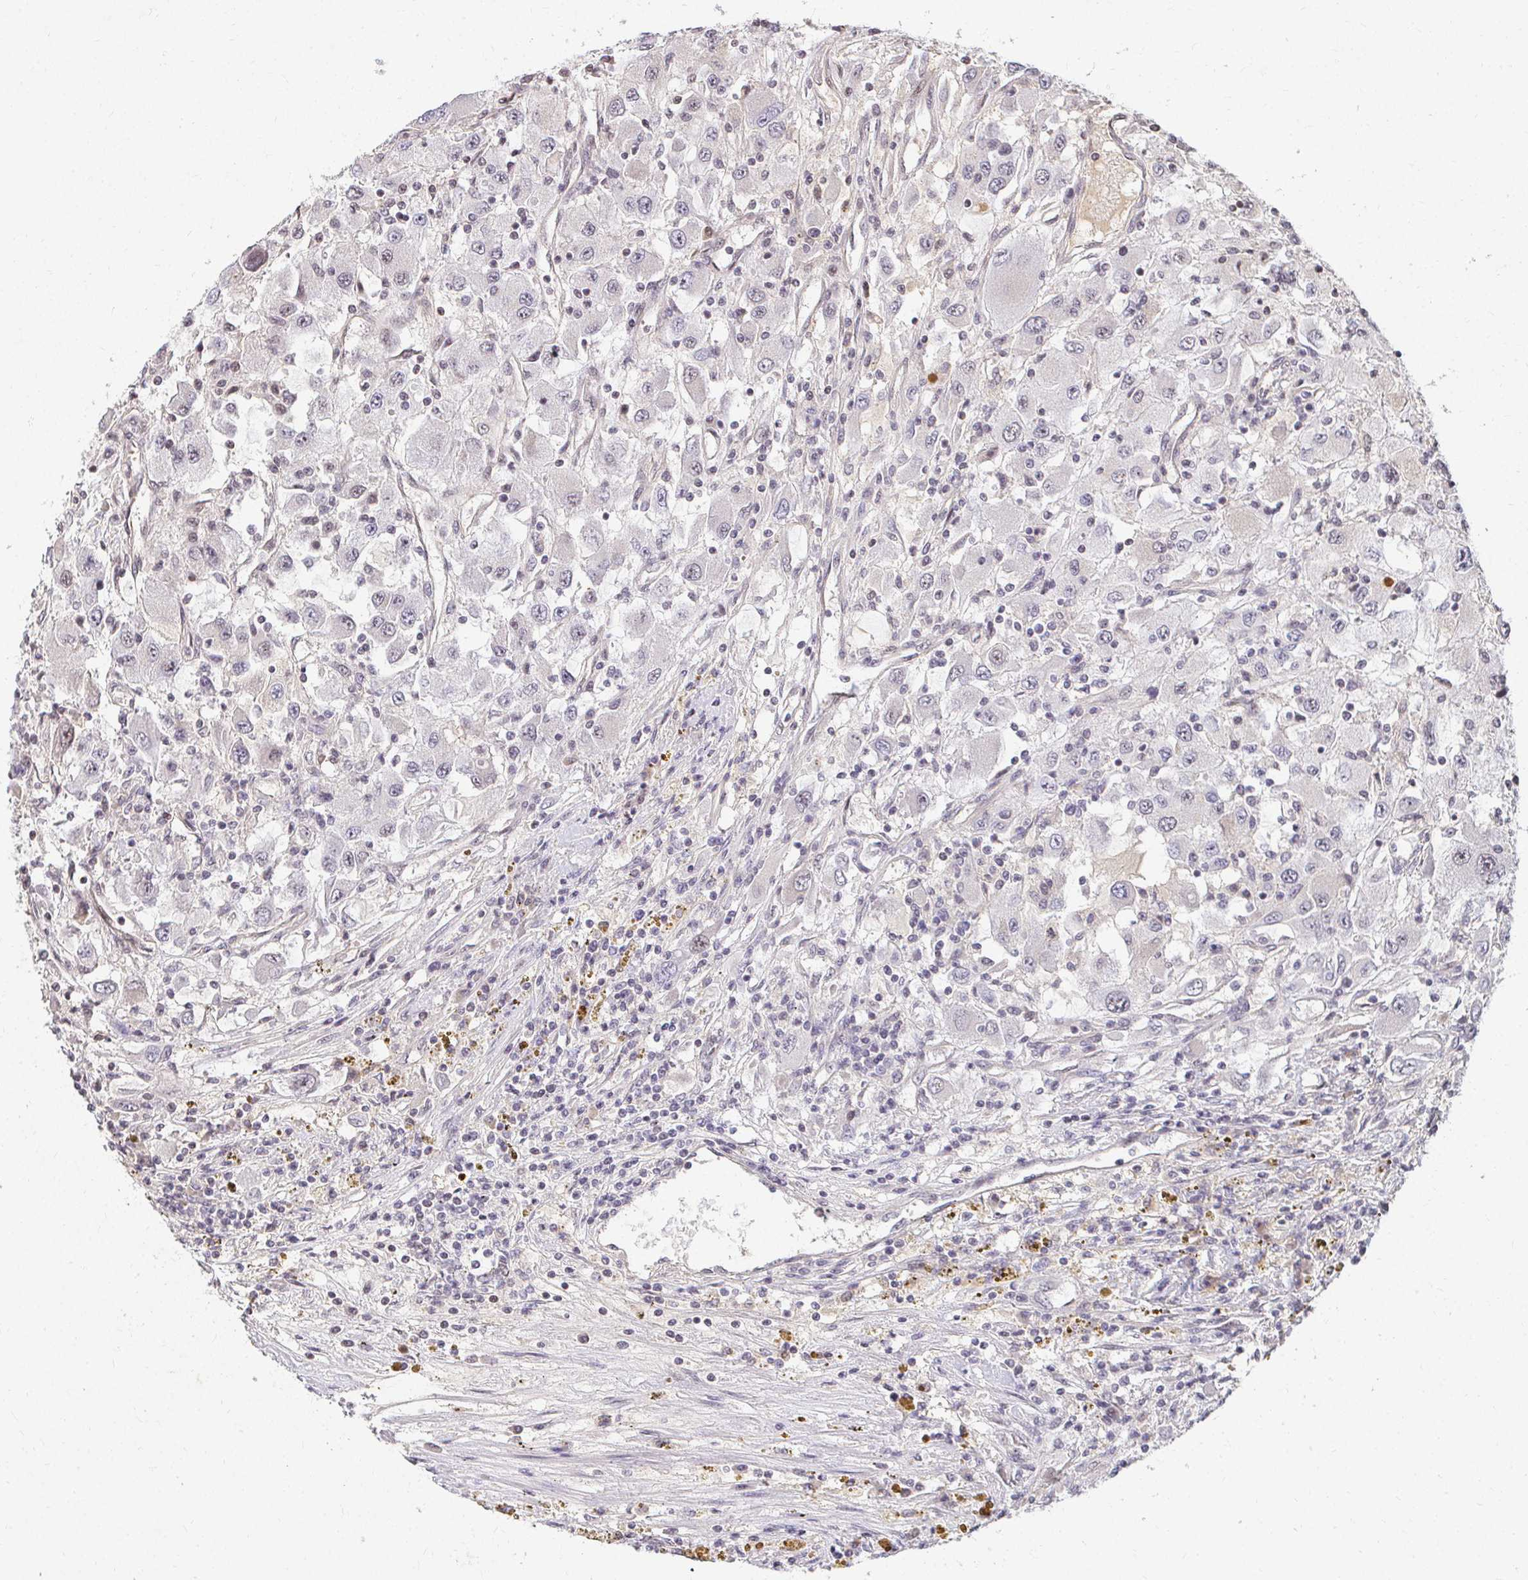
{"staining": {"intensity": "negative", "quantity": "none", "location": "none"}, "tissue": "renal cancer", "cell_type": "Tumor cells", "image_type": "cancer", "snomed": [{"axis": "morphology", "description": "Adenocarcinoma, NOS"}, {"axis": "topography", "description": "Kidney"}], "caption": "High power microscopy histopathology image of an immunohistochemistry image of renal cancer (adenocarcinoma), revealing no significant positivity in tumor cells.", "gene": "ANK3", "patient": {"sex": "female", "age": 67}}